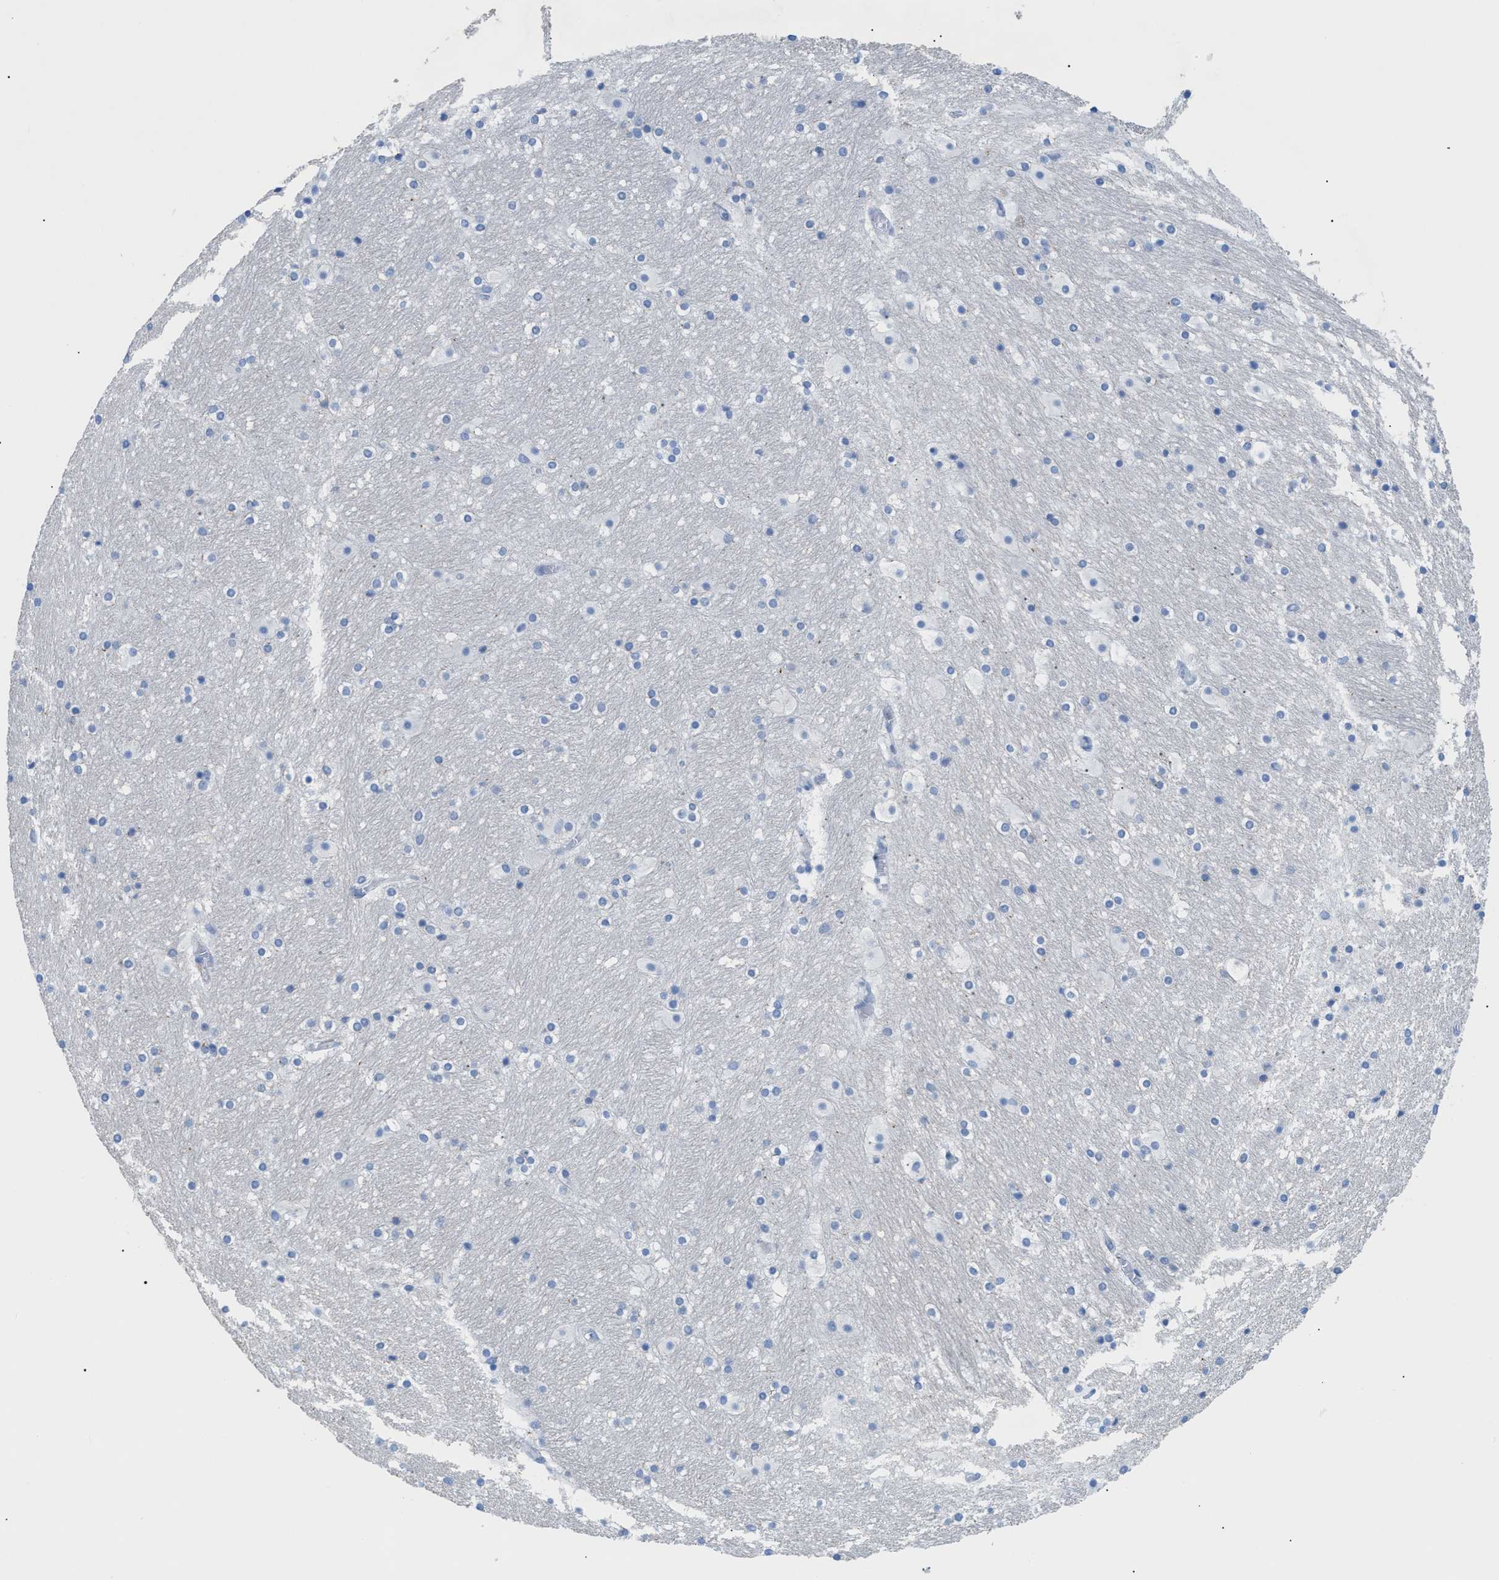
{"staining": {"intensity": "negative", "quantity": "none", "location": "none"}, "tissue": "hippocampus", "cell_type": "Glial cells", "image_type": "normal", "snomed": [{"axis": "morphology", "description": "Normal tissue, NOS"}, {"axis": "topography", "description": "Hippocampus"}], "caption": "The IHC photomicrograph has no significant staining in glial cells of hippocampus.", "gene": "FDCSP", "patient": {"sex": "male", "age": 45}}